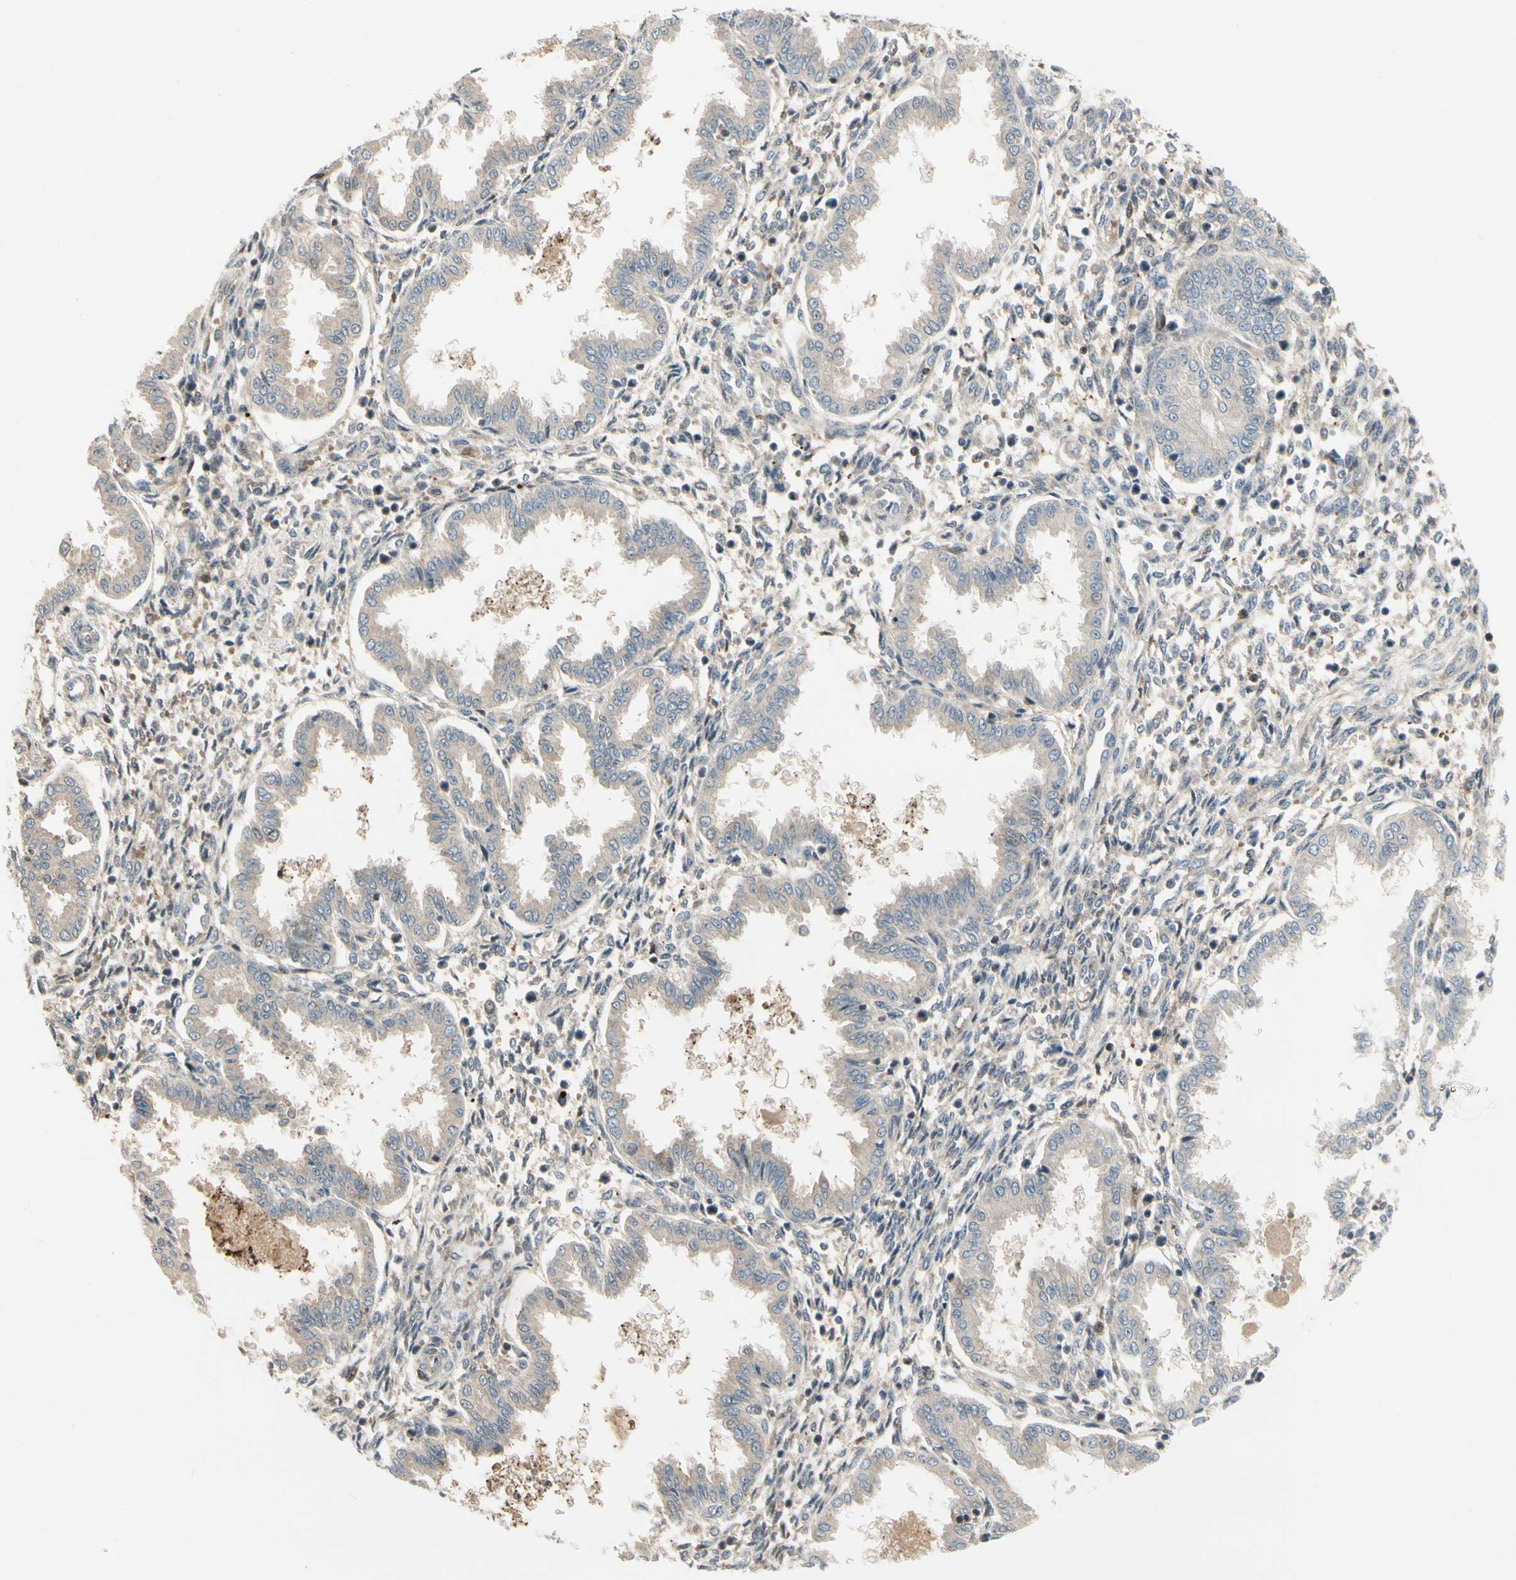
{"staining": {"intensity": "weak", "quantity": ">75%", "location": "cytoplasmic/membranous"}, "tissue": "endometrium", "cell_type": "Cells in endometrial stroma", "image_type": "normal", "snomed": [{"axis": "morphology", "description": "Normal tissue, NOS"}, {"axis": "topography", "description": "Endometrium"}], "caption": "Endometrium stained with immunohistochemistry (IHC) reveals weak cytoplasmic/membranous positivity in approximately >75% of cells in endometrial stroma.", "gene": "EVC", "patient": {"sex": "female", "age": 33}}